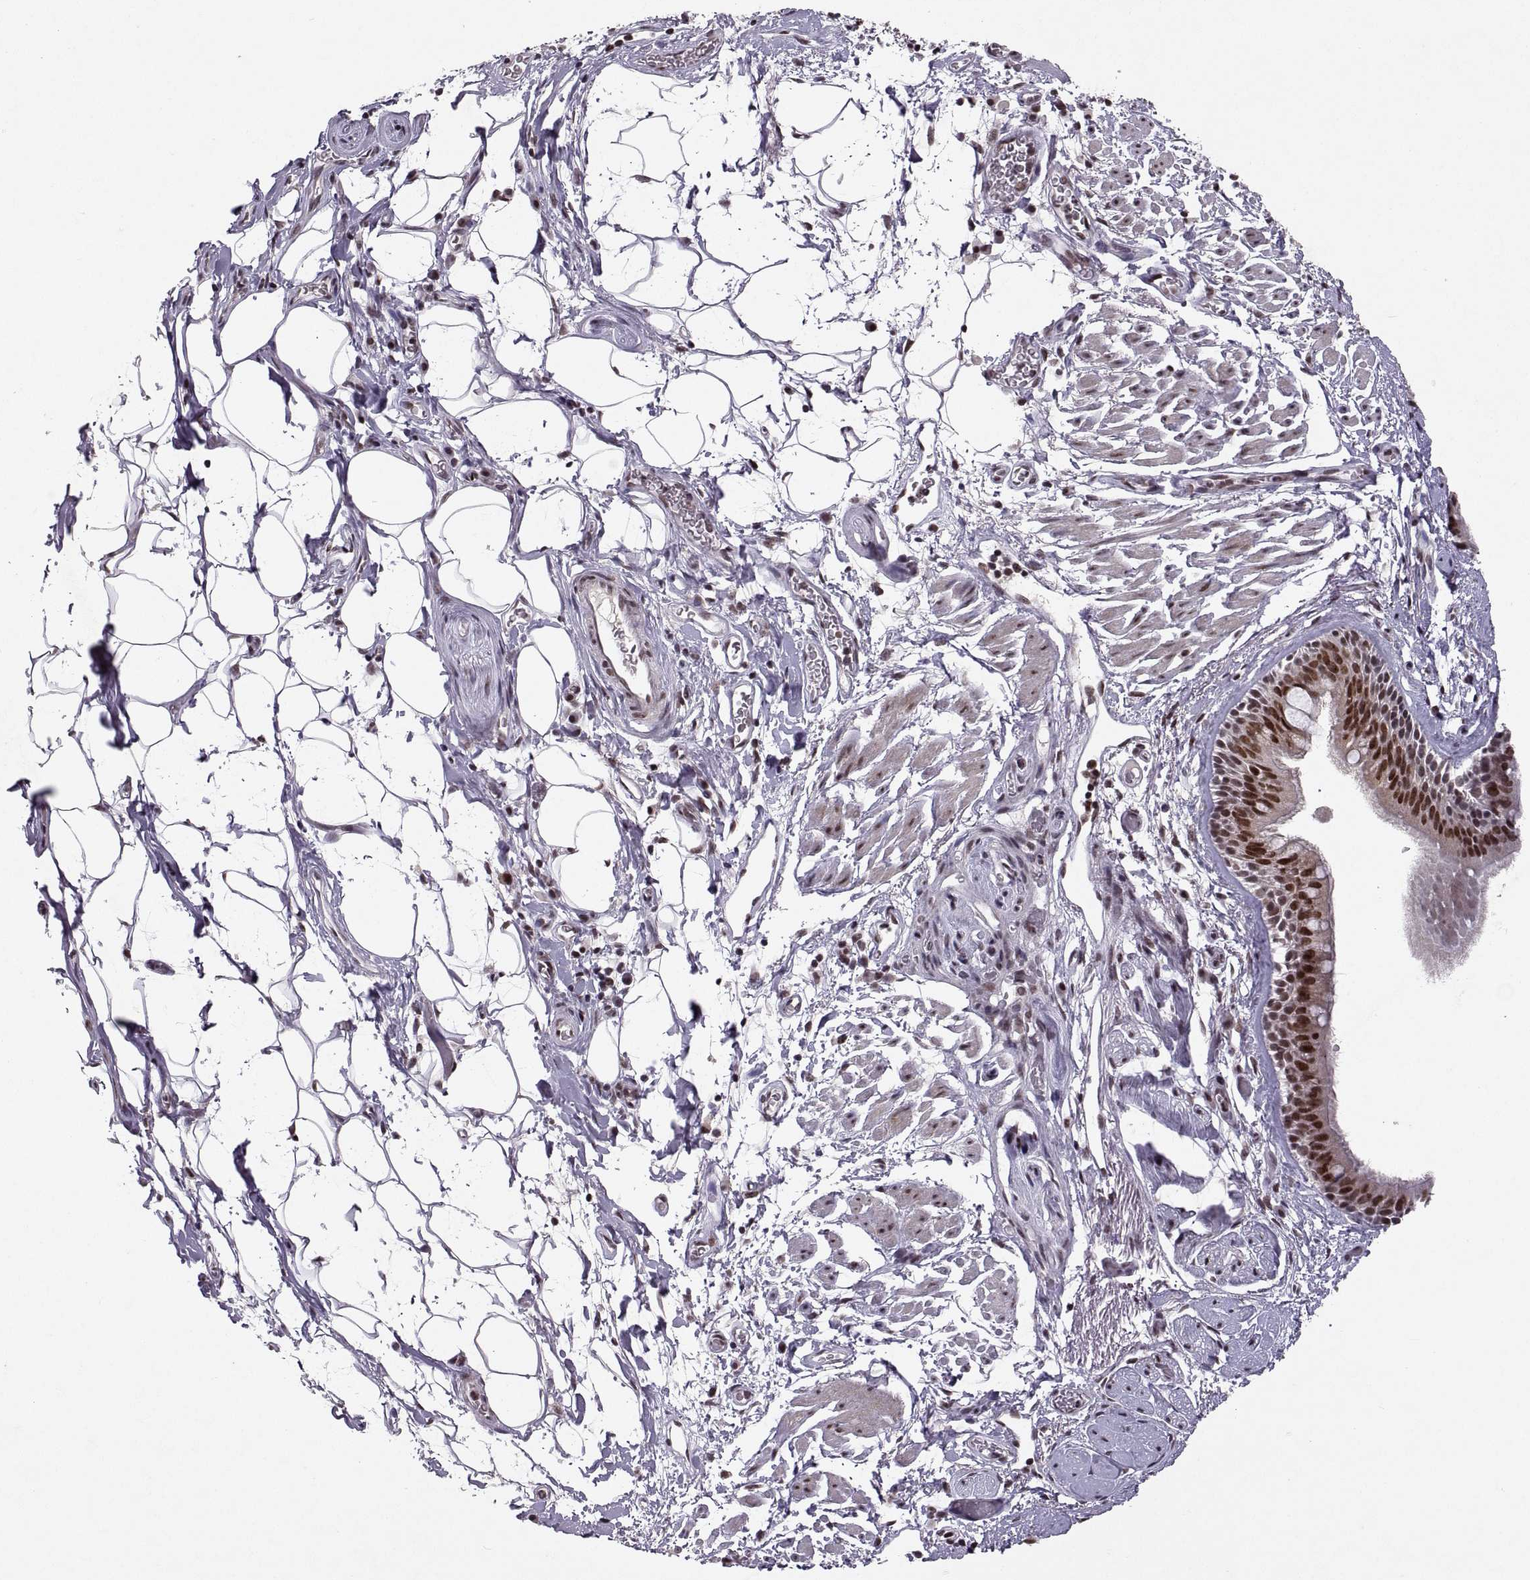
{"staining": {"intensity": "strong", "quantity": ">75%", "location": "nuclear"}, "tissue": "bronchus", "cell_type": "Respiratory epithelial cells", "image_type": "normal", "snomed": [{"axis": "morphology", "description": "Normal tissue, NOS"}, {"axis": "topography", "description": "Cartilage tissue"}, {"axis": "topography", "description": "Bronchus"}], "caption": "IHC (DAB) staining of unremarkable human bronchus shows strong nuclear protein expression in about >75% of respiratory epithelial cells. Using DAB (brown) and hematoxylin (blue) stains, captured at high magnification using brightfield microscopy.", "gene": "MT1E", "patient": {"sex": "male", "age": 58}}